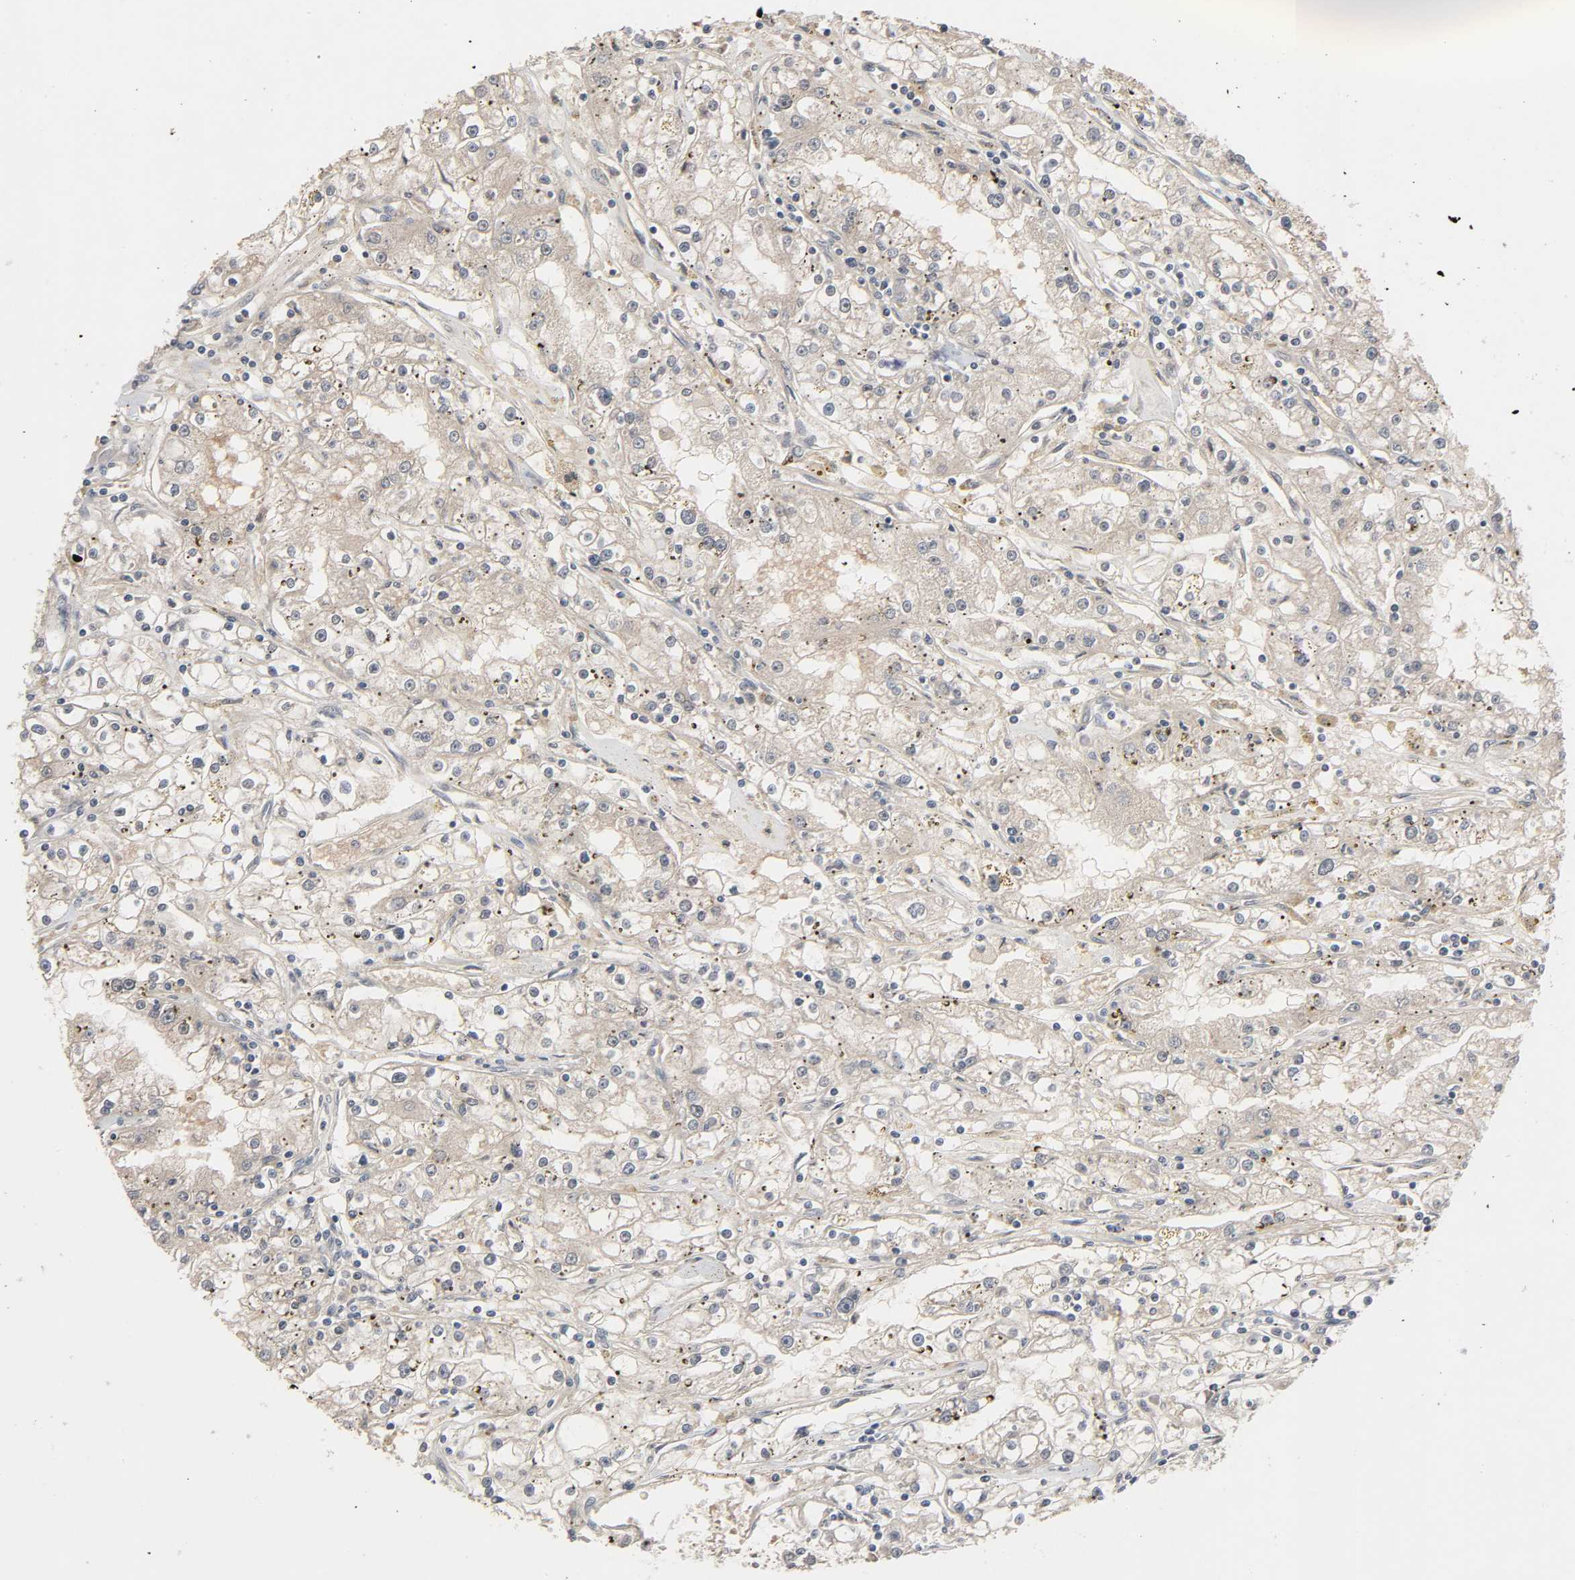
{"staining": {"intensity": "negative", "quantity": "none", "location": "none"}, "tissue": "renal cancer", "cell_type": "Tumor cells", "image_type": "cancer", "snomed": [{"axis": "morphology", "description": "Adenocarcinoma, NOS"}, {"axis": "topography", "description": "Kidney"}], "caption": "Immunohistochemistry (IHC) image of neoplastic tissue: human renal cancer (adenocarcinoma) stained with DAB reveals no significant protein expression in tumor cells. The staining is performed using DAB brown chromogen with nuclei counter-stained in using hematoxylin.", "gene": "ZNF222", "patient": {"sex": "male", "age": 56}}